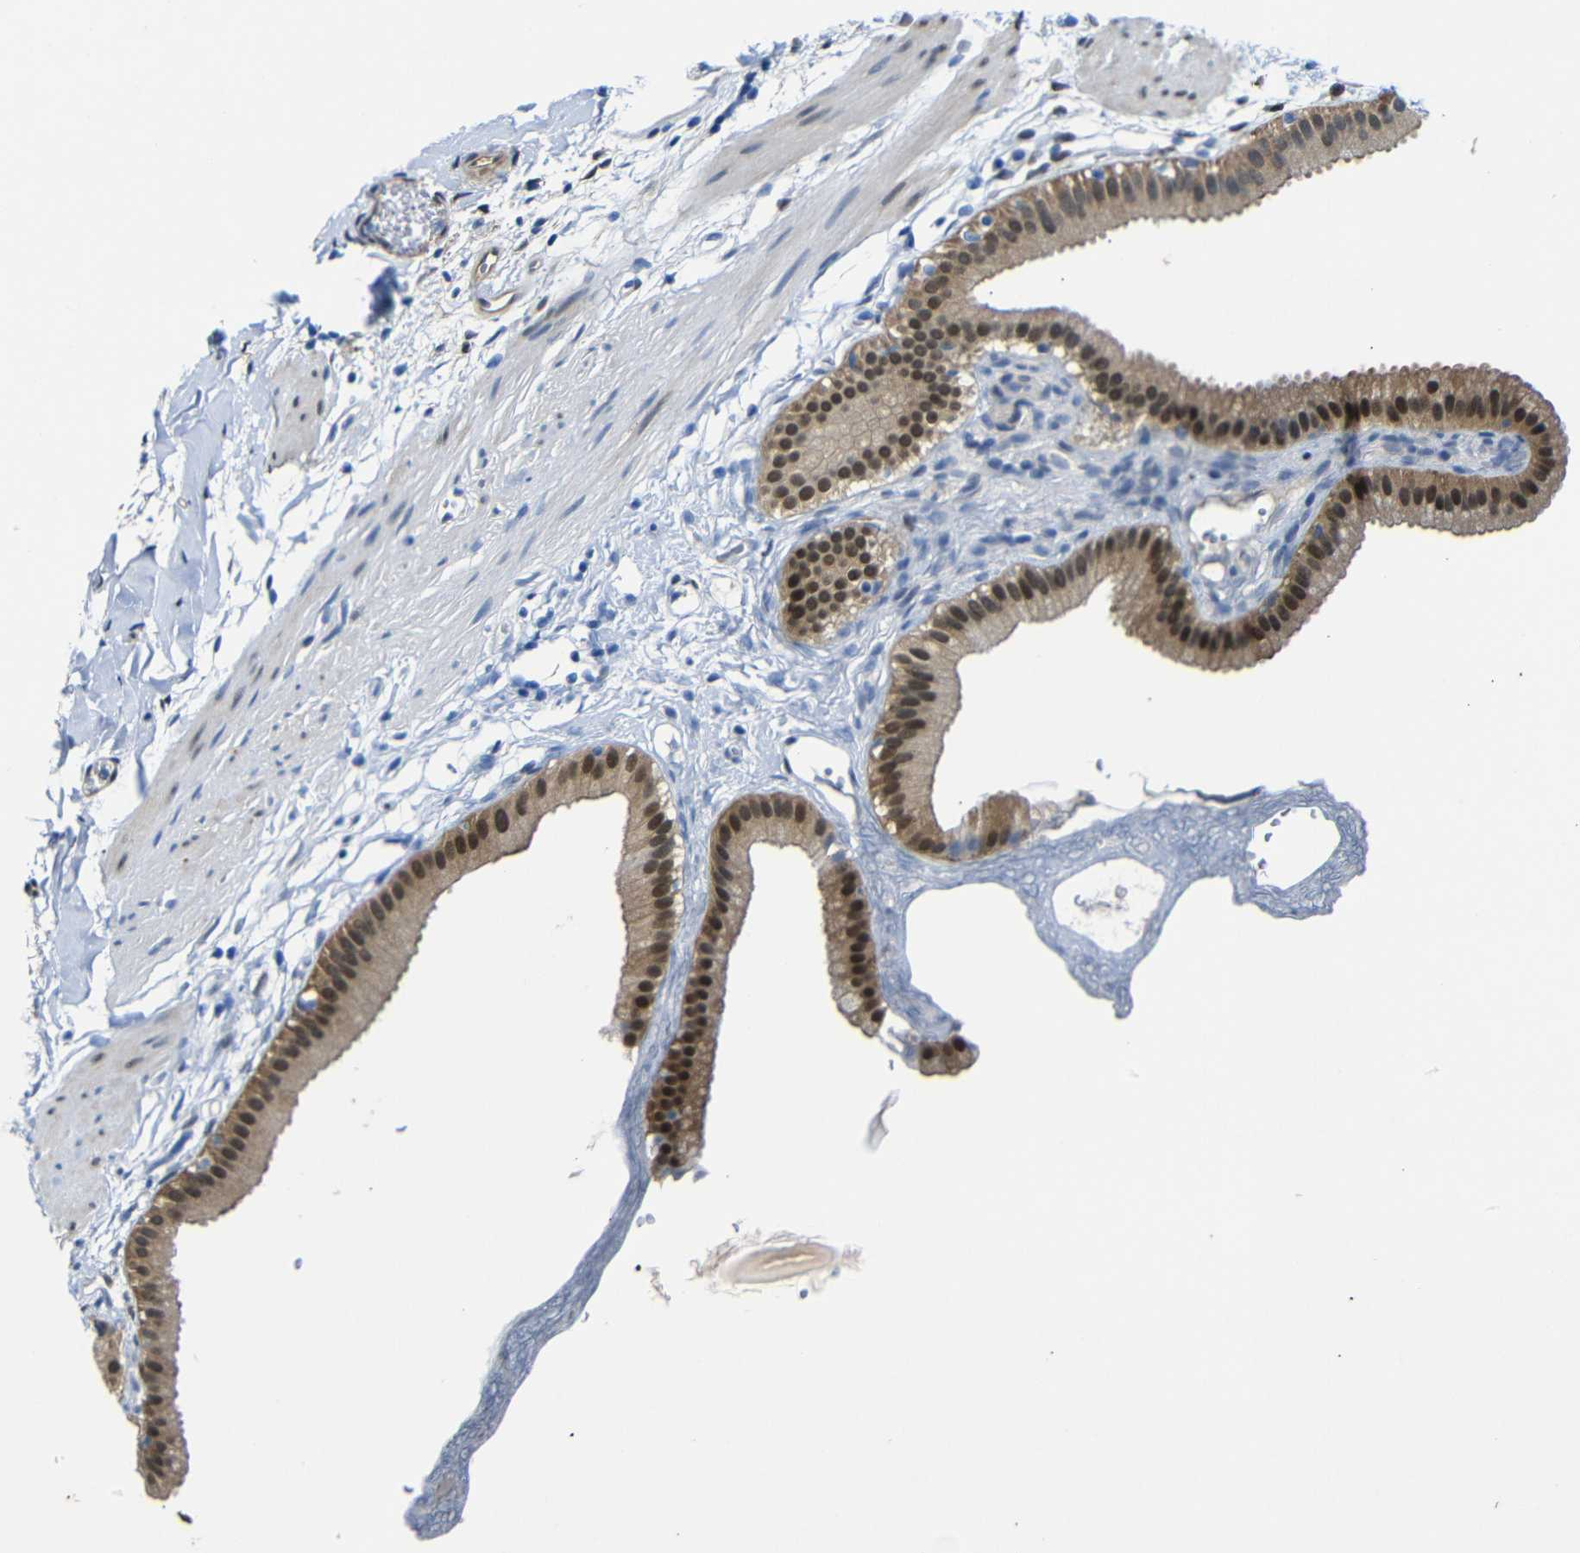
{"staining": {"intensity": "strong", "quantity": ">75%", "location": "cytoplasmic/membranous,nuclear"}, "tissue": "gallbladder", "cell_type": "Glandular cells", "image_type": "normal", "snomed": [{"axis": "morphology", "description": "Normal tissue, NOS"}, {"axis": "topography", "description": "Gallbladder"}], "caption": "Immunohistochemistry of benign gallbladder demonstrates high levels of strong cytoplasmic/membranous,nuclear expression in approximately >75% of glandular cells.", "gene": "YAP1", "patient": {"sex": "female", "age": 64}}